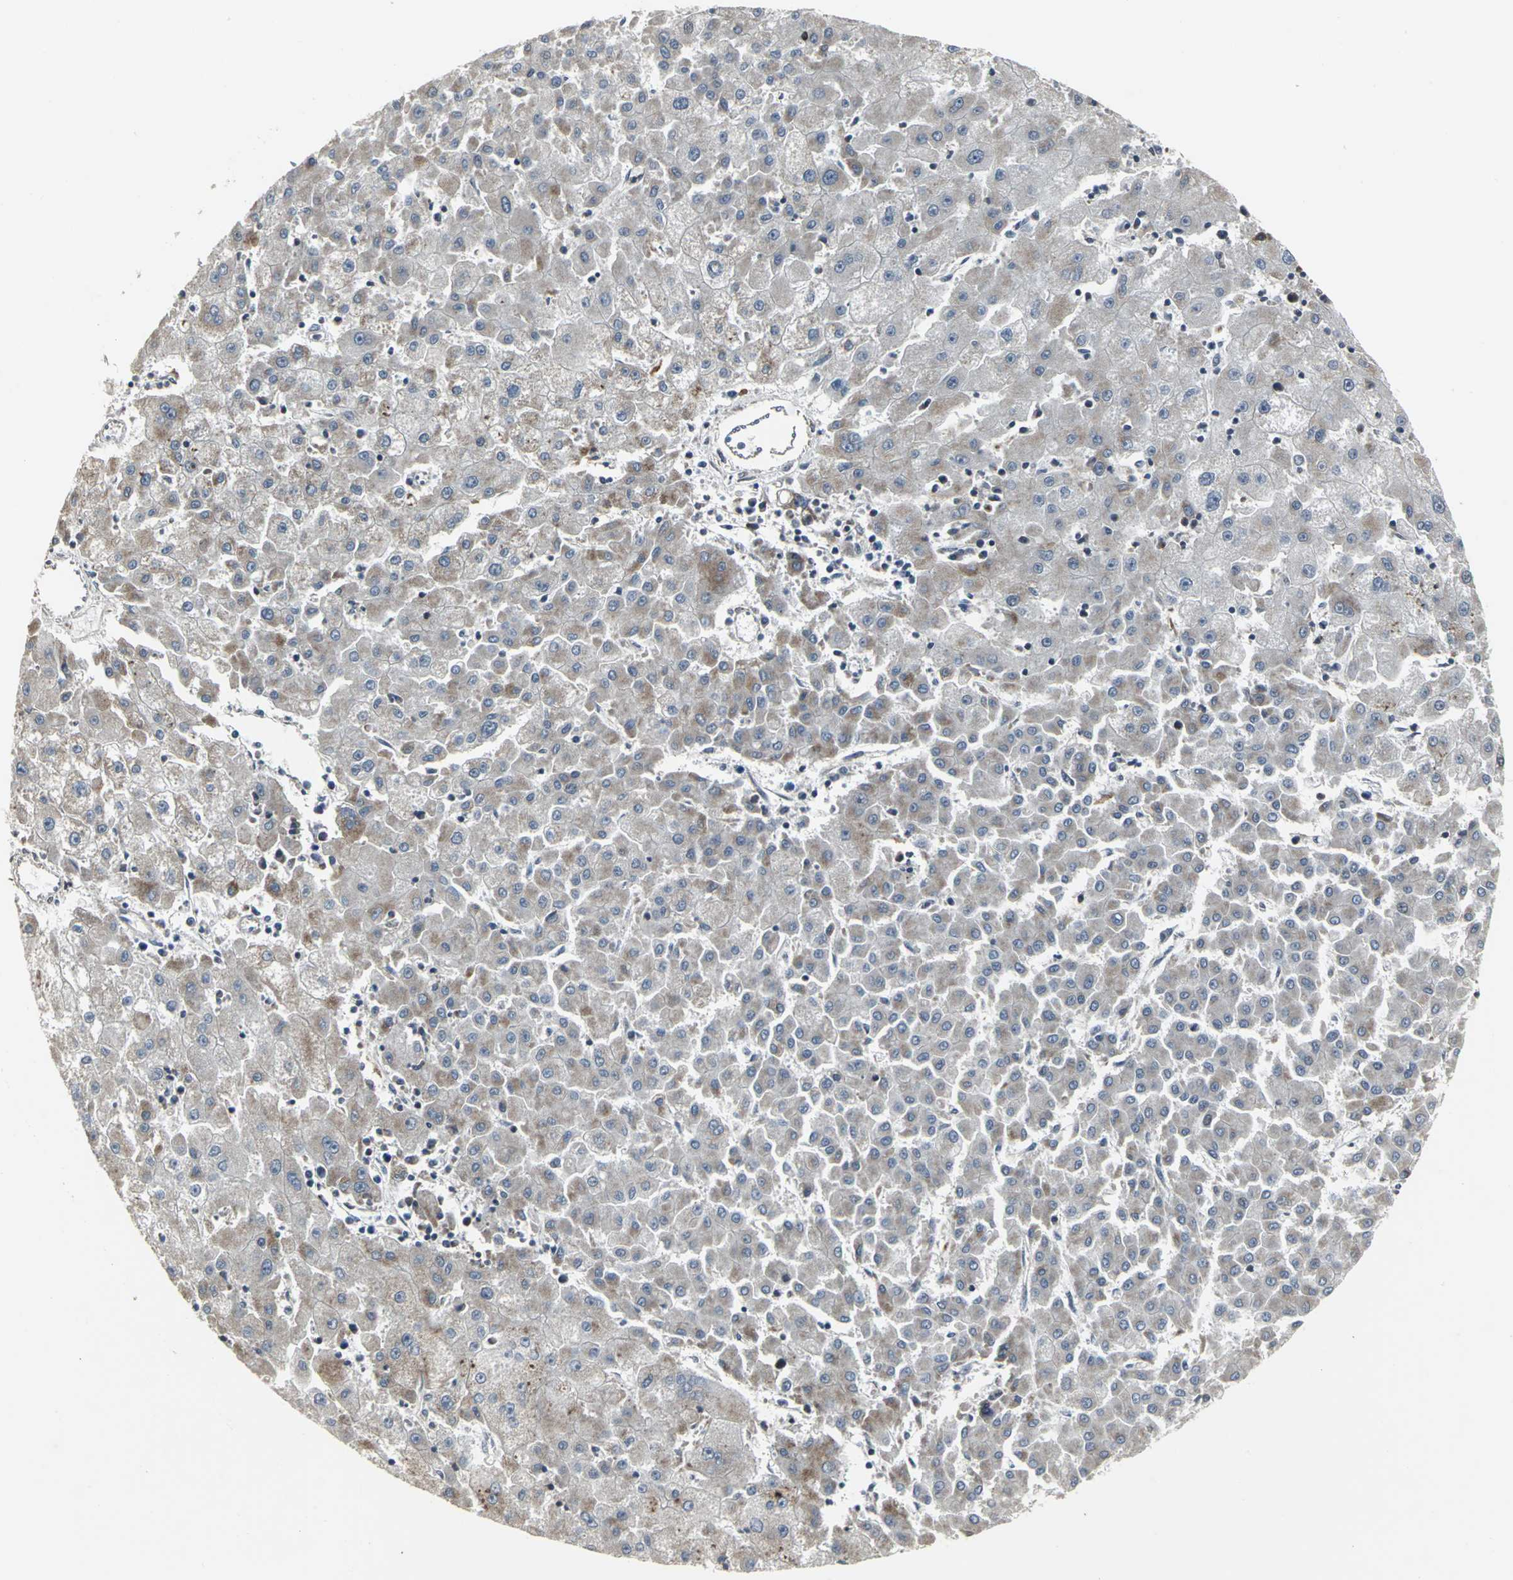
{"staining": {"intensity": "weak", "quantity": "25%-75%", "location": "cytoplasmic/membranous"}, "tissue": "liver cancer", "cell_type": "Tumor cells", "image_type": "cancer", "snomed": [{"axis": "morphology", "description": "Carcinoma, Hepatocellular, NOS"}, {"axis": "topography", "description": "Liver"}], "caption": "Immunohistochemistry histopathology image of neoplastic tissue: hepatocellular carcinoma (liver) stained using IHC displays low levels of weak protein expression localized specifically in the cytoplasmic/membranous of tumor cells, appearing as a cytoplasmic/membranous brown color.", "gene": "SRF", "patient": {"sex": "male", "age": 72}}